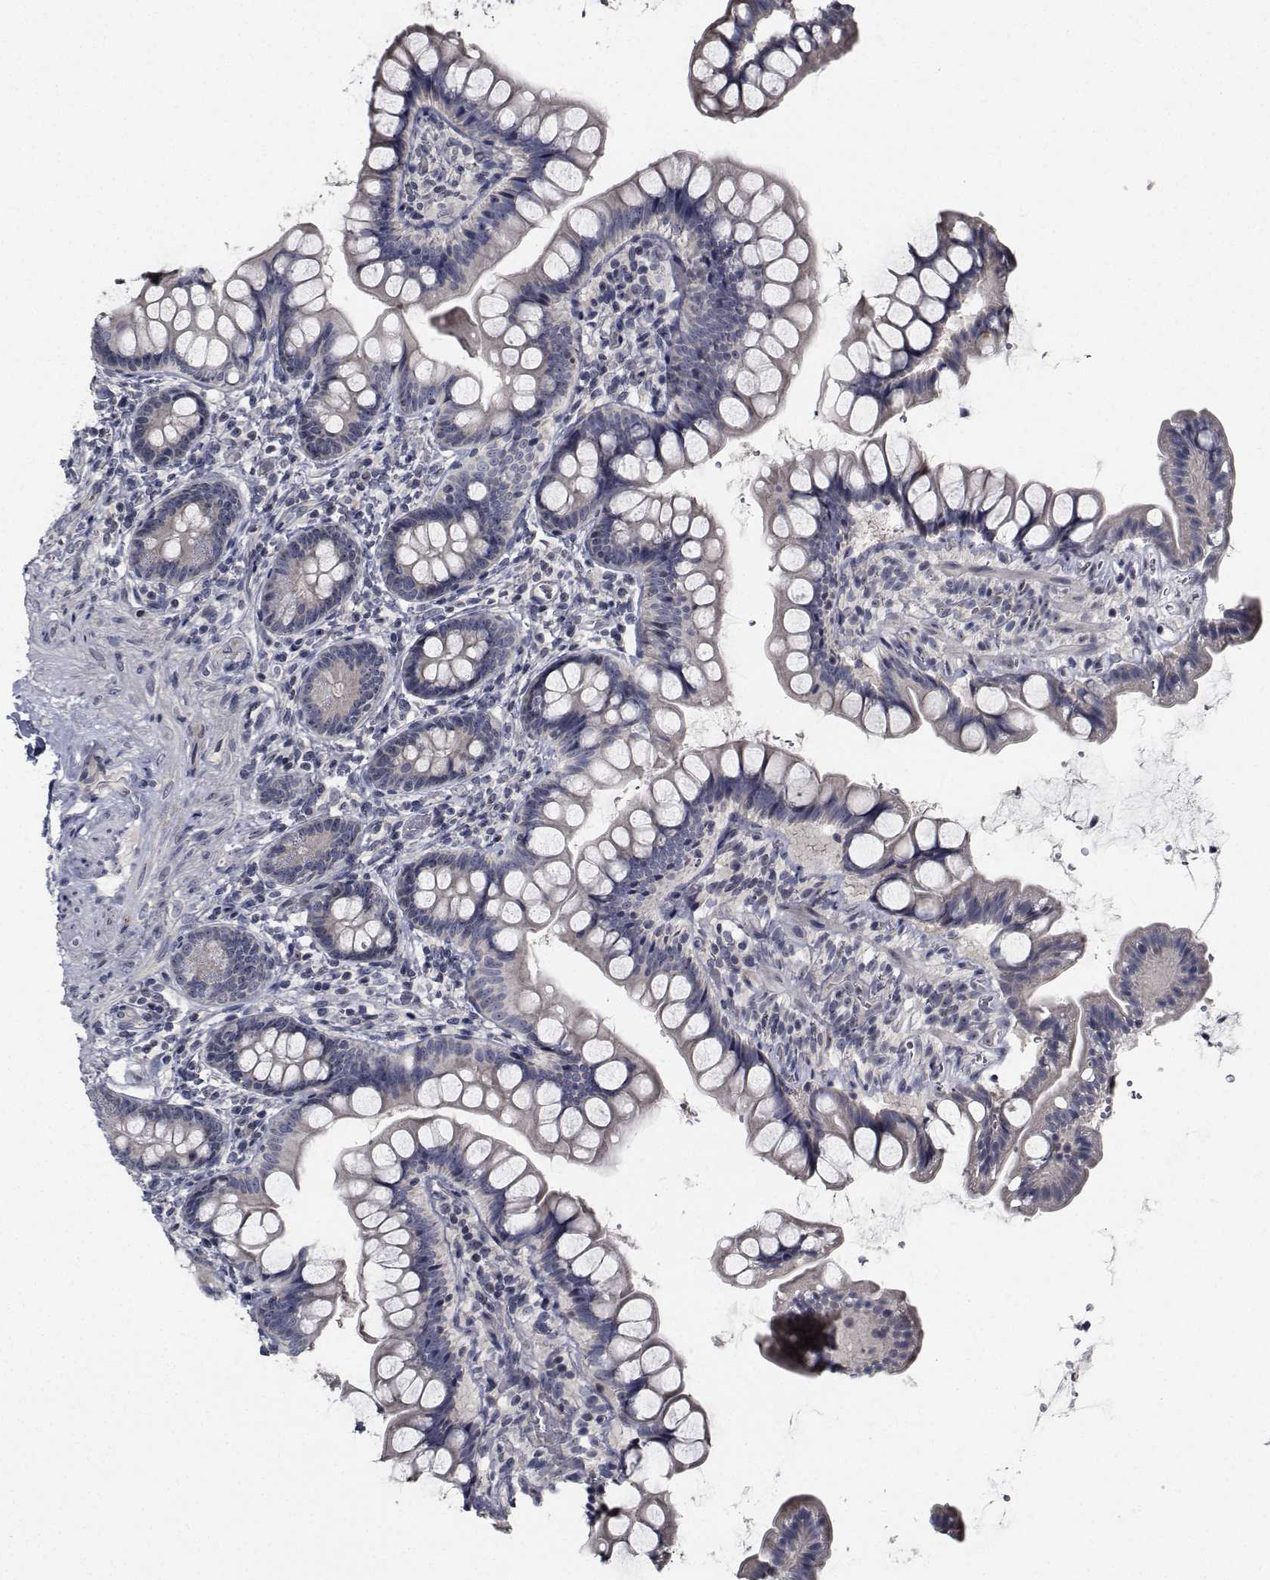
{"staining": {"intensity": "negative", "quantity": "none", "location": "none"}, "tissue": "small intestine", "cell_type": "Glandular cells", "image_type": "normal", "snomed": [{"axis": "morphology", "description": "Normal tissue, NOS"}, {"axis": "topography", "description": "Small intestine"}], "caption": "Glandular cells are negative for protein expression in normal human small intestine. Brightfield microscopy of immunohistochemistry stained with DAB (3,3'-diaminobenzidine) (brown) and hematoxylin (blue), captured at high magnification.", "gene": "NVL", "patient": {"sex": "male", "age": 70}}